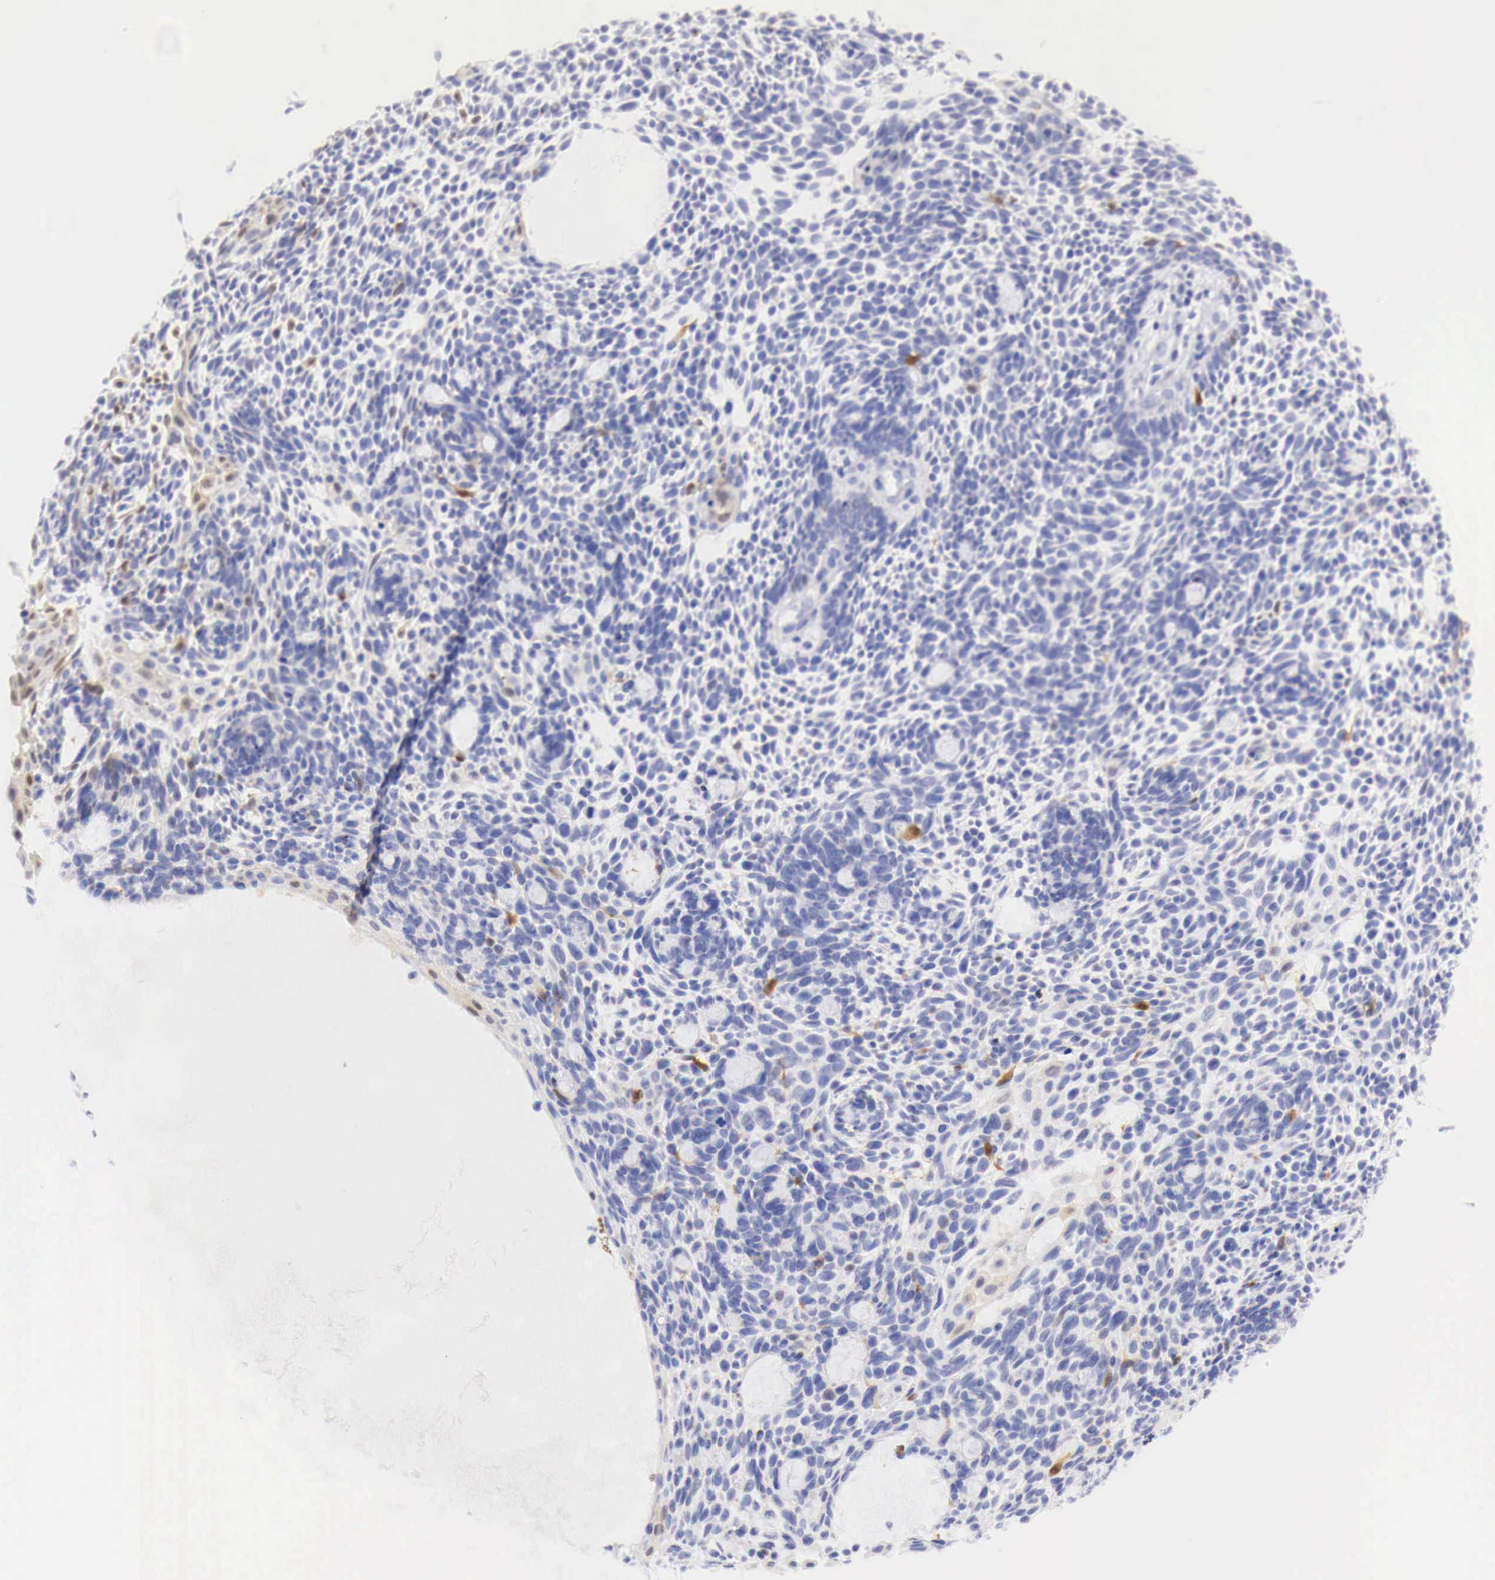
{"staining": {"intensity": "weak", "quantity": "<25%", "location": "cytoplasmic/membranous"}, "tissue": "skin cancer", "cell_type": "Tumor cells", "image_type": "cancer", "snomed": [{"axis": "morphology", "description": "Basal cell carcinoma"}, {"axis": "topography", "description": "Skin"}], "caption": "This histopathology image is of skin basal cell carcinoma stained with immunohistochemistry (IHC) to label a protein in brown with the nuclei are counter-stained blue. There is no staining in tumor cells.", "gene": "CDKN2A", "patient": {"sex": "male", "age": 58}}